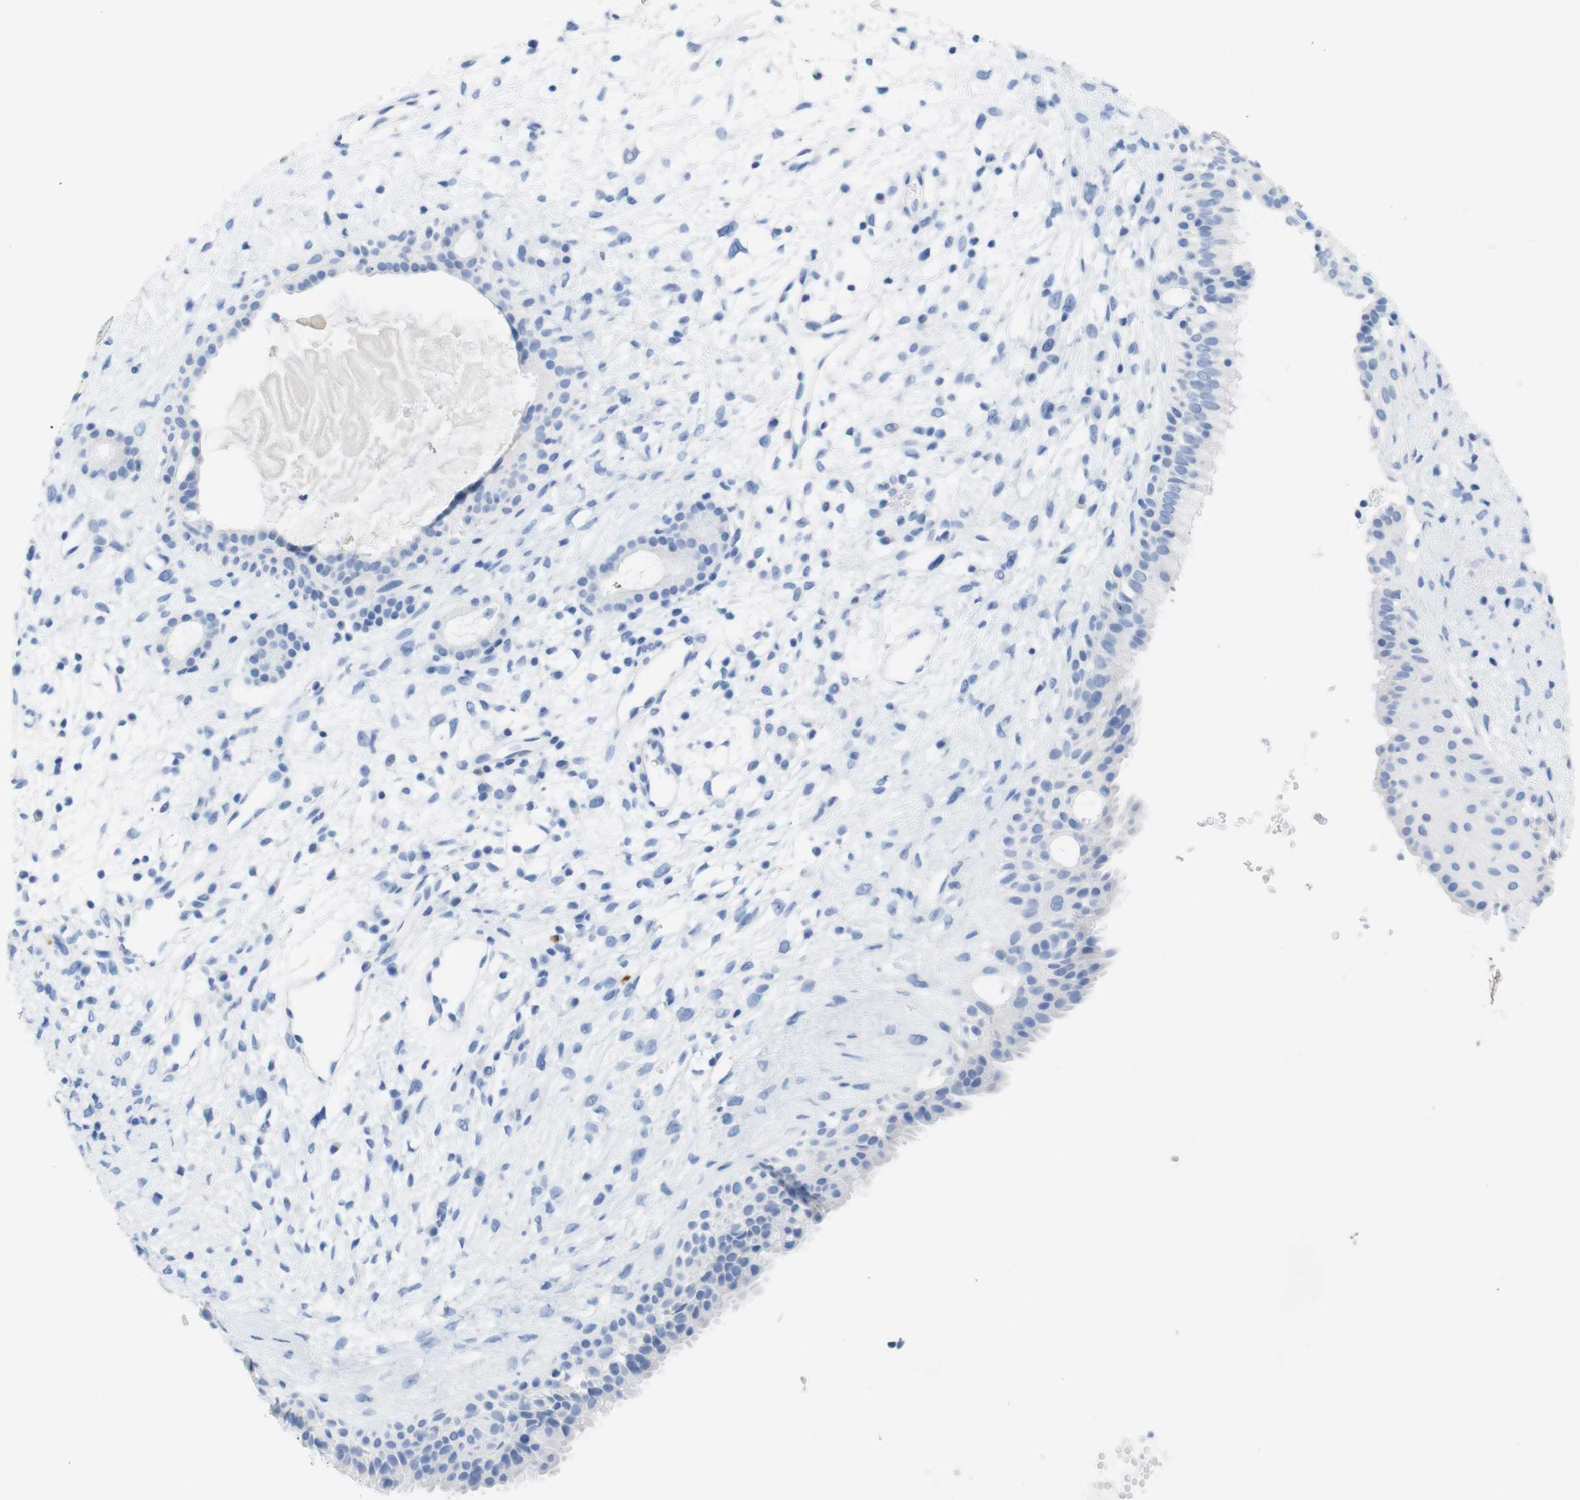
{"staining": {"intensity": "negative", "quantity": "none", "location": "none"}, "tissue": "nasopharynx", "cell_type": "Respiratory epithelial cells", "image_type": "normal", "snomed": [{"axis": "morphology", "description": "Normal tissue, NOS"}, {"axis": "topography", "description": "Nasopharynx"}], "caption": "Protein analysis of normal nasopharynx reveals no significant expression in respiratory epithelial cells.", "gene": "LAG3", "patient": {"sex": "male", "age": 22}}